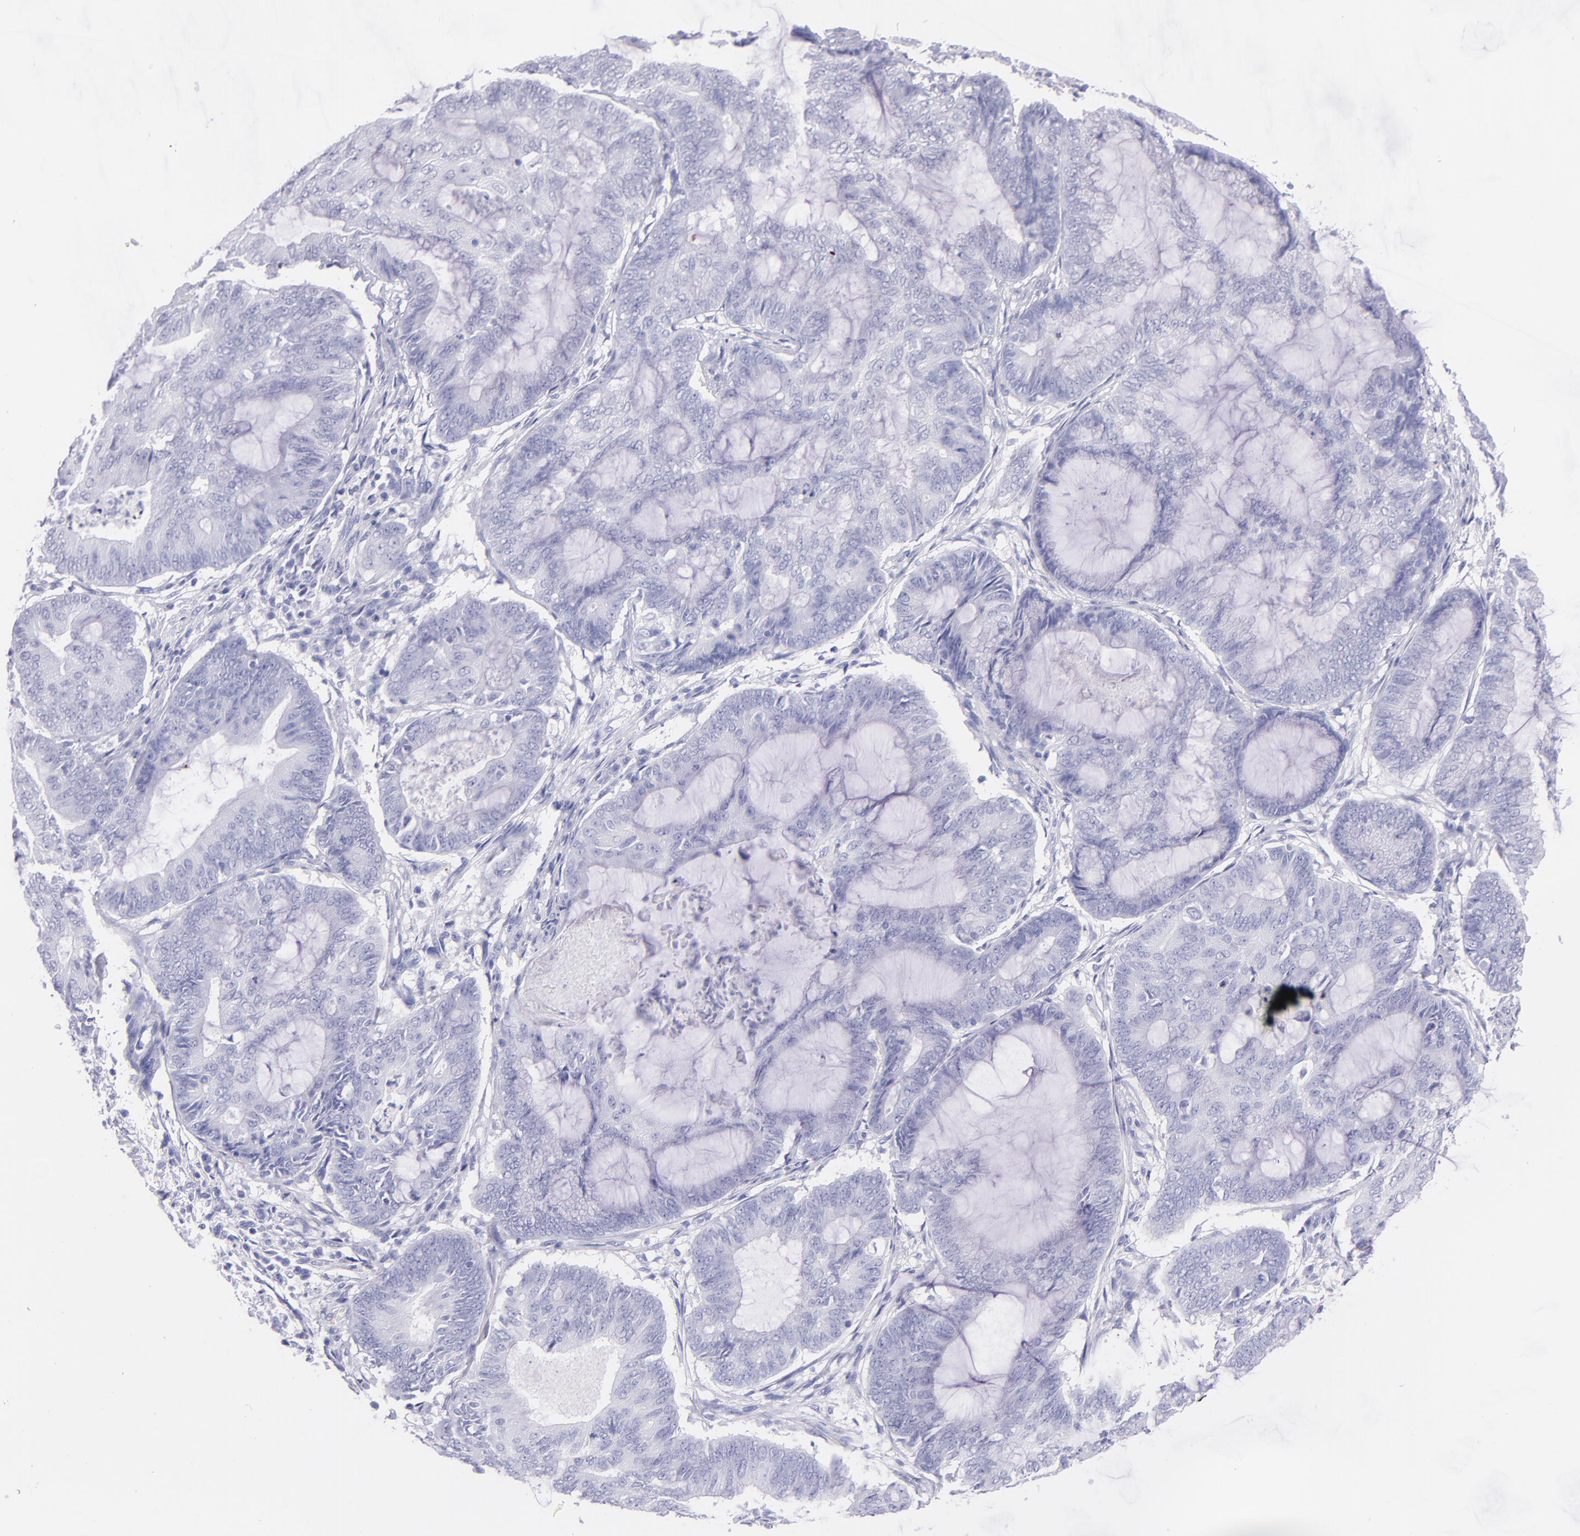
{"staining": {"intensity": "negative", "quantity": "none", "location": "none"}, "tissue": "endometrial cancer", "cell_type": "Tumor cells", "image_type": "cancer", "snomed": [{"axis": "morphology", "description": "Adenocarcinoma, NOS"}, {"axis": "topography", "description": "Endometrium"}], "caption": "Protein analysis of adenocarcinoma (endometrial) demonstrates no significant positivity in tumor cells.", "gene": "SFTPB", "patient": {"sex": "female", "age": 63}}